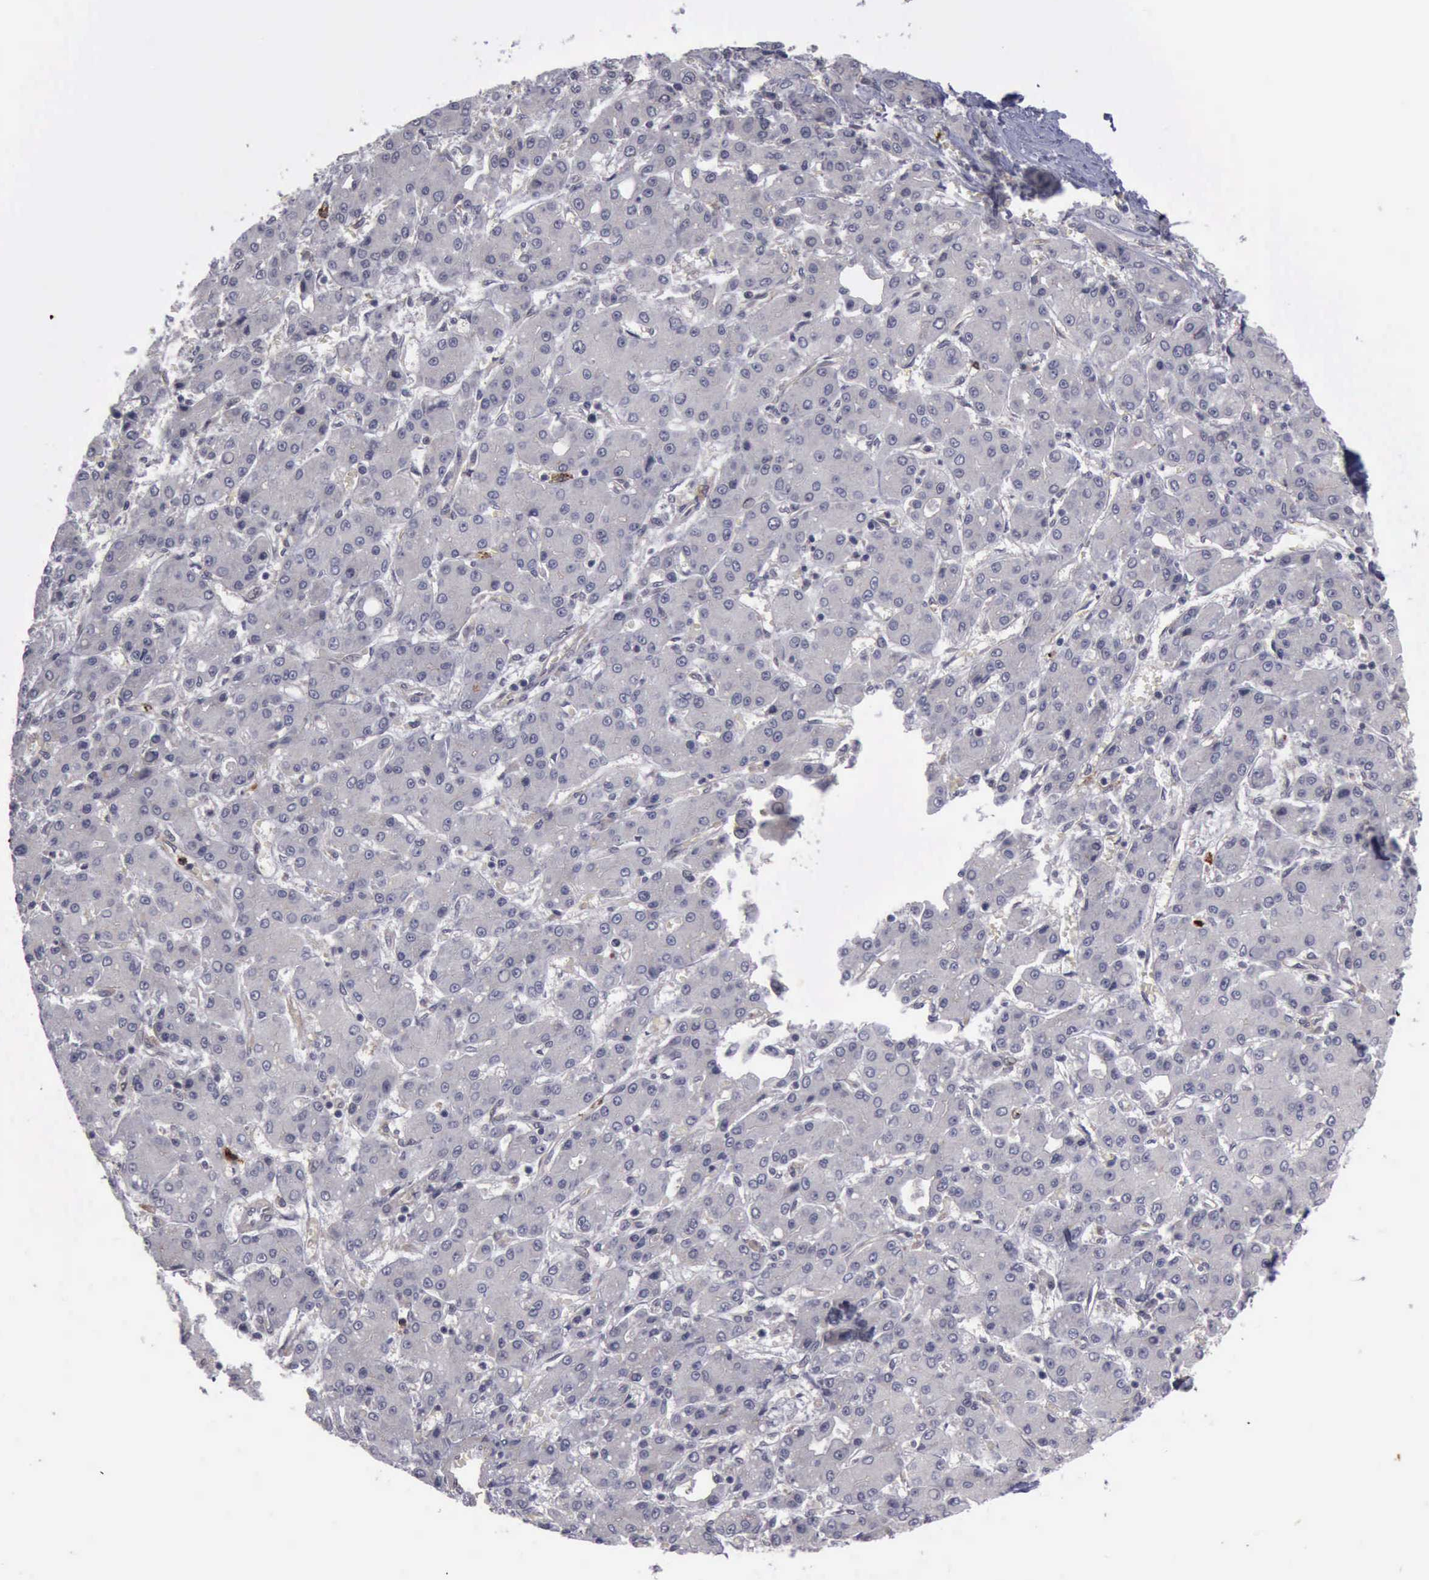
{"staining": {"intensity": "negative", "quantity": "none", "location": "none"}, "tissue": "liver cancer", "cell_type": "Tumor cells", "image_type": "cancer", "snomed": [{"axis": "morphology", "description": "Carcinoma, Hepatocellular, NOS"}, {"axis": "topography", "description": "Liver"}], "caption": "Tumor cells are negative for brown protein staining in liver hepatocellular carcinoma.", "gene": "MMP9", "patient": {"sex": "male", "age": 69}}